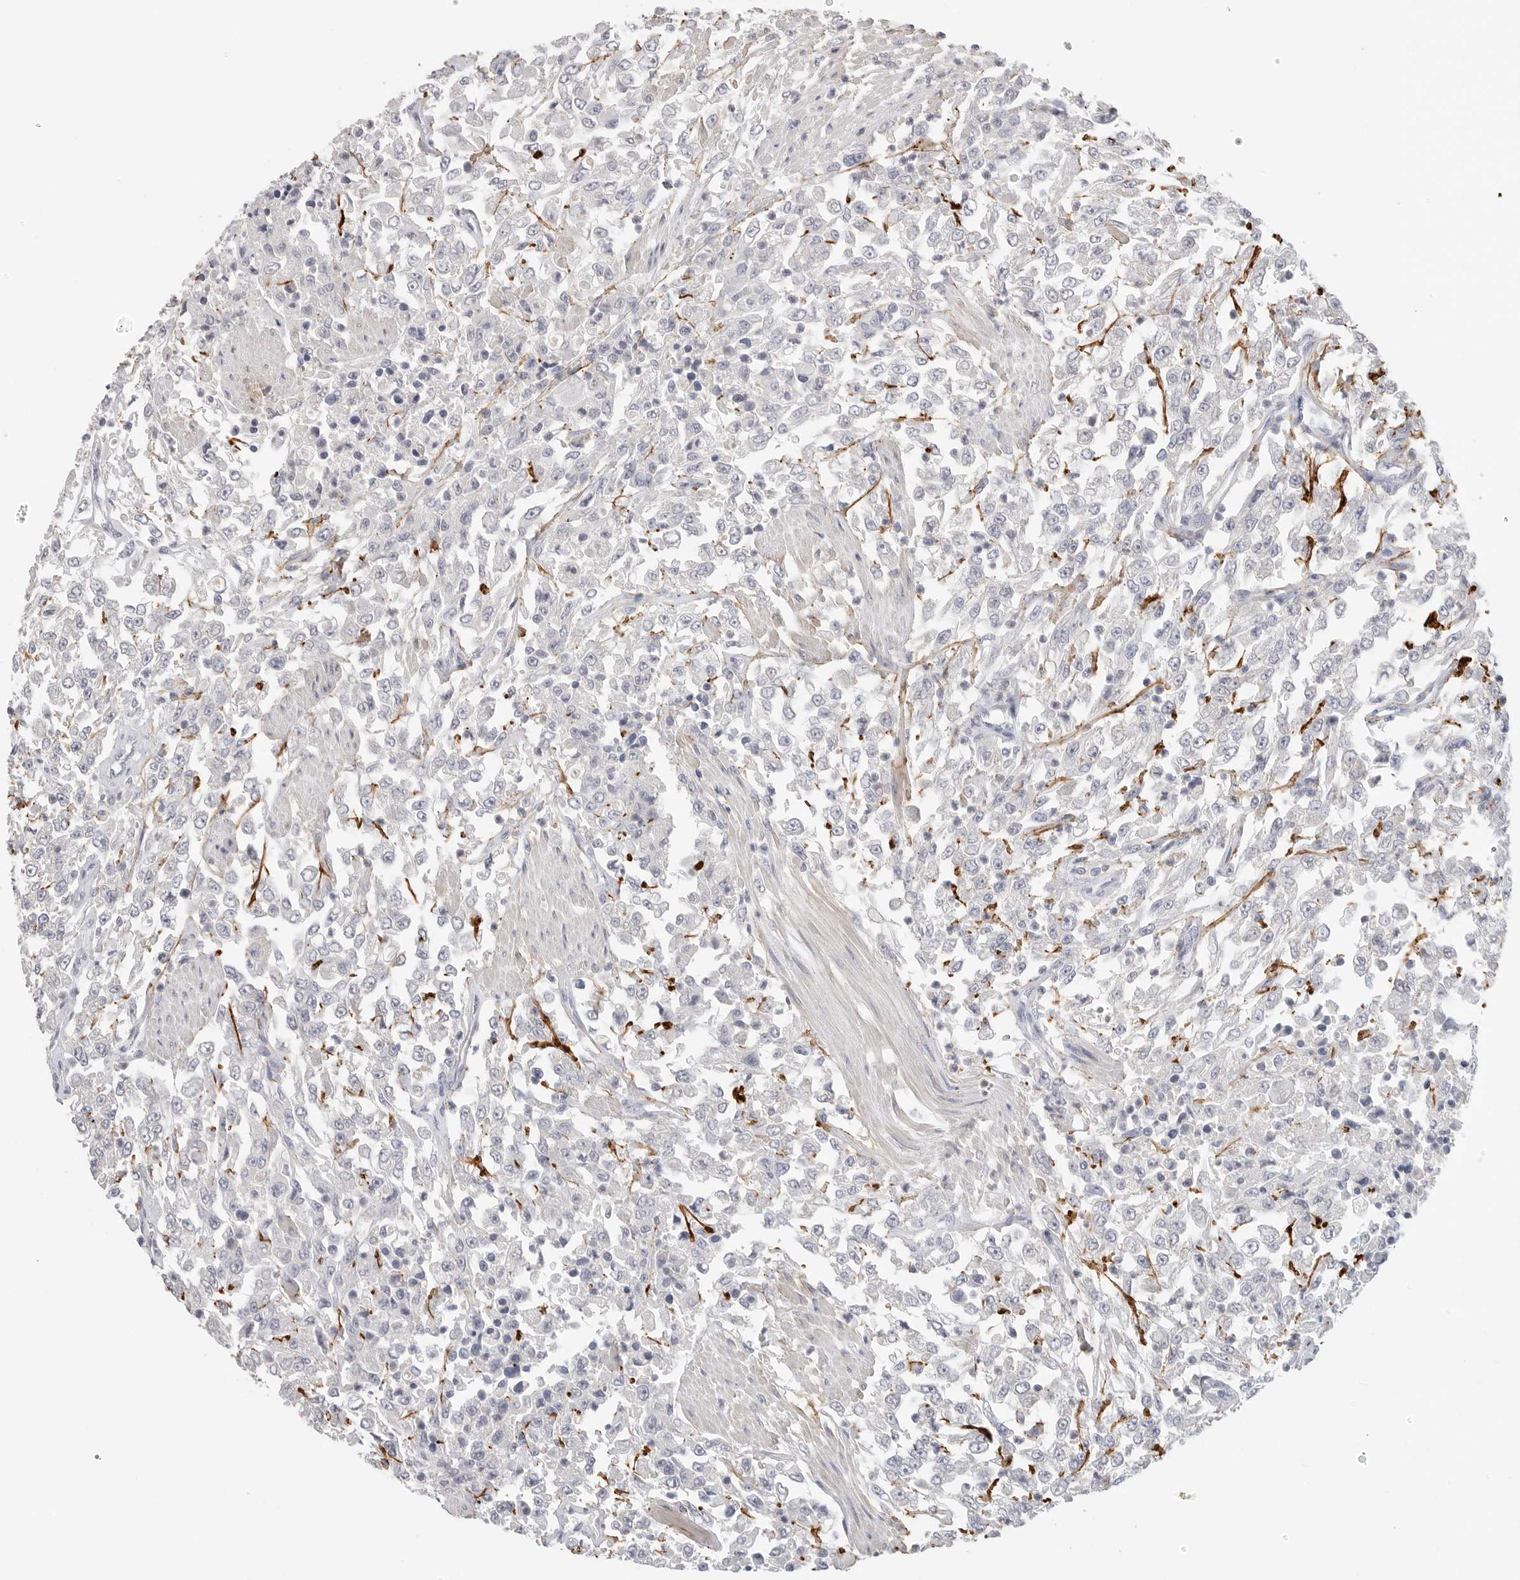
{"staining": {"intensity": "negative", "quantity": "none", "location": "none"}, "tissue": "urothelial cancer", "cell_type": "Tumor cells", "image_type": "cancer", "snomed": [{"axis": "morphology", "description": "Urothelial carcinoma, High grade"}, {"axis": "topography", "description": "Urinary bladder"}], "caption": "An IHC image of urothelial carcinoma (high-grade) is shown. There is no staining in tumor cells of urothelial carcinoma (high-grade). (Brightfield microscopy of DAB immunohistochemistry (IHC) at high magnification).", "gene": "FBN2", "patient": {"sex": "male", "age": 46}}